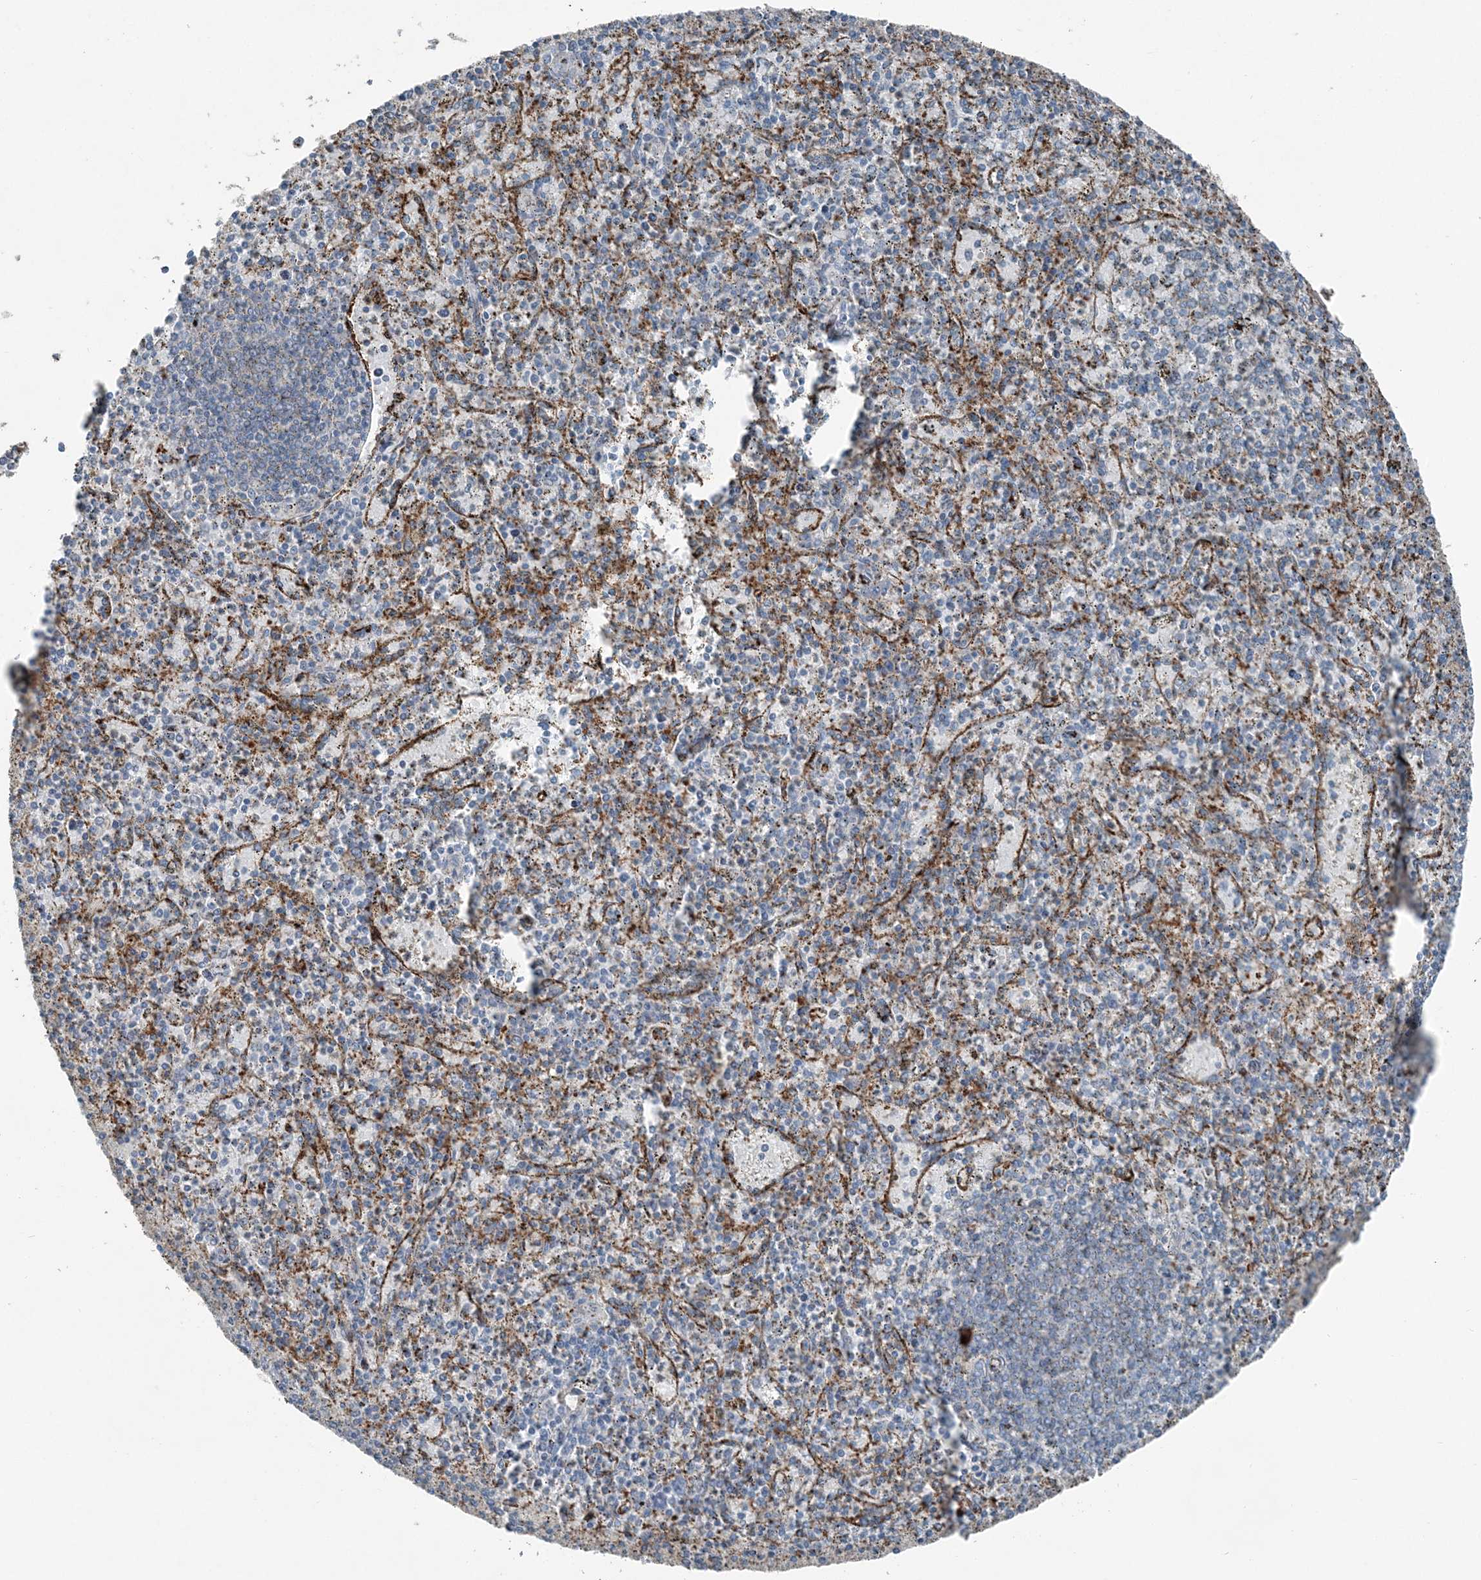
{"staining": {"intensity": "moderate", "quantity": "<25%", "location": "cytoplasmic/membranous"}, "tissue": "spleen", "cell_type": "Cells in red pulp", "image_type": "normal", "snomed": [{"axis": "morphology", "description": "Normal tissue, NOS"}, {"axis": "topography", "description": "Spleen"}], "caption": "Protein staining of normal spleen reveals moderate cytoplasmic/membranous staining in approximately <25% of cells in red pulp.", "gene": "ELOVL7", "patient": {"sex": "male", "age": 72}}